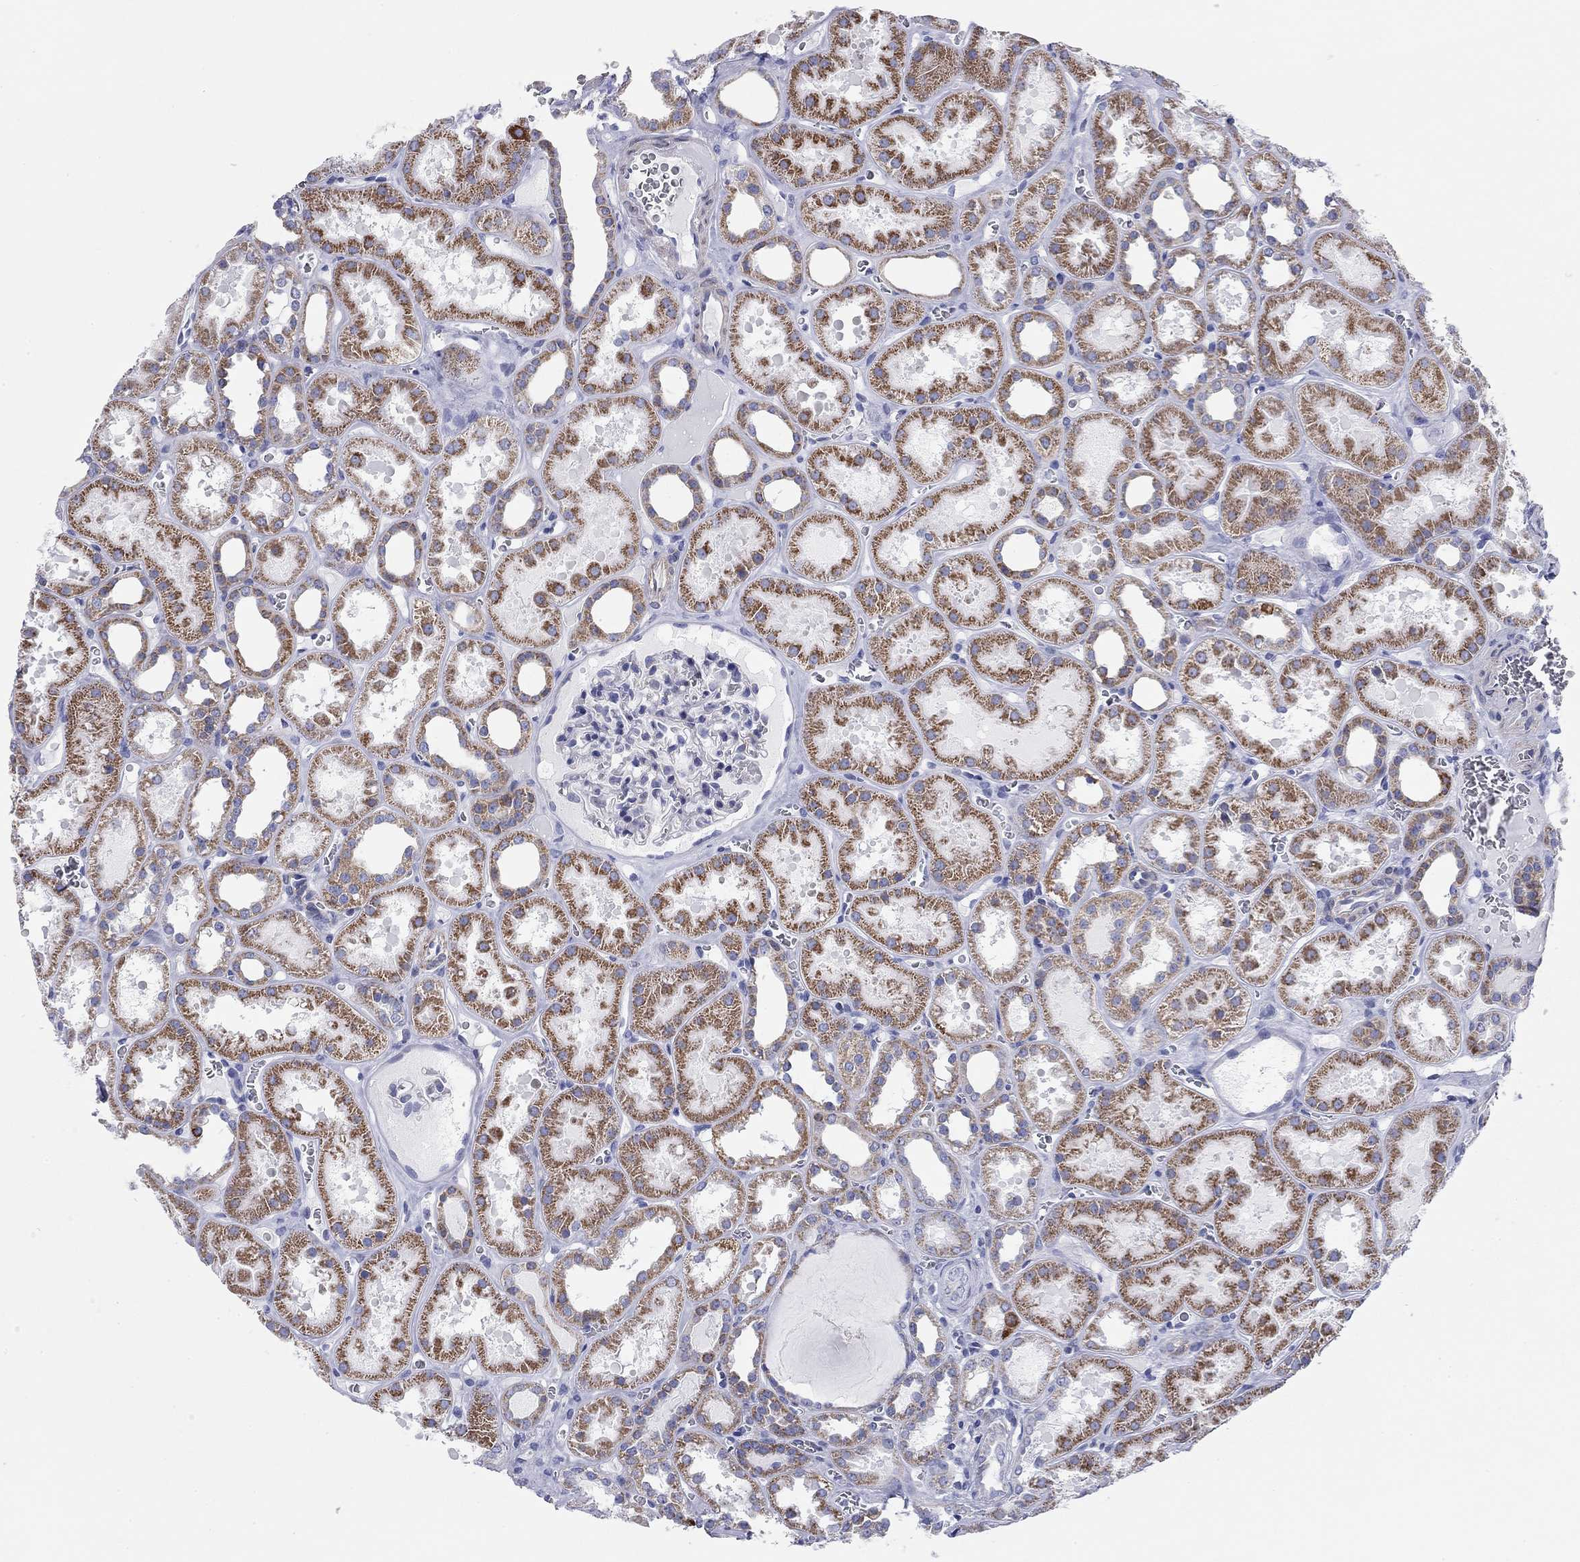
{"staining": {"intensity": "negative", "quantity": "none", "location": "none"}, "tissue": "kidney", "cell_type": "Cells in glomeruli", "image_type": "normal", "snomed": [{"axis": "morphology", "description": "Normal tissue, NOS"}, {"axis": "topography", "description": "Kidney"}], "caption": "The IHC histopathology image has no significant staining in cells in glomeruli of kidney. Nuclei are stained in blue.", "gene": "CHI3L2", "patient": {"sex": "female", "age": 41}}